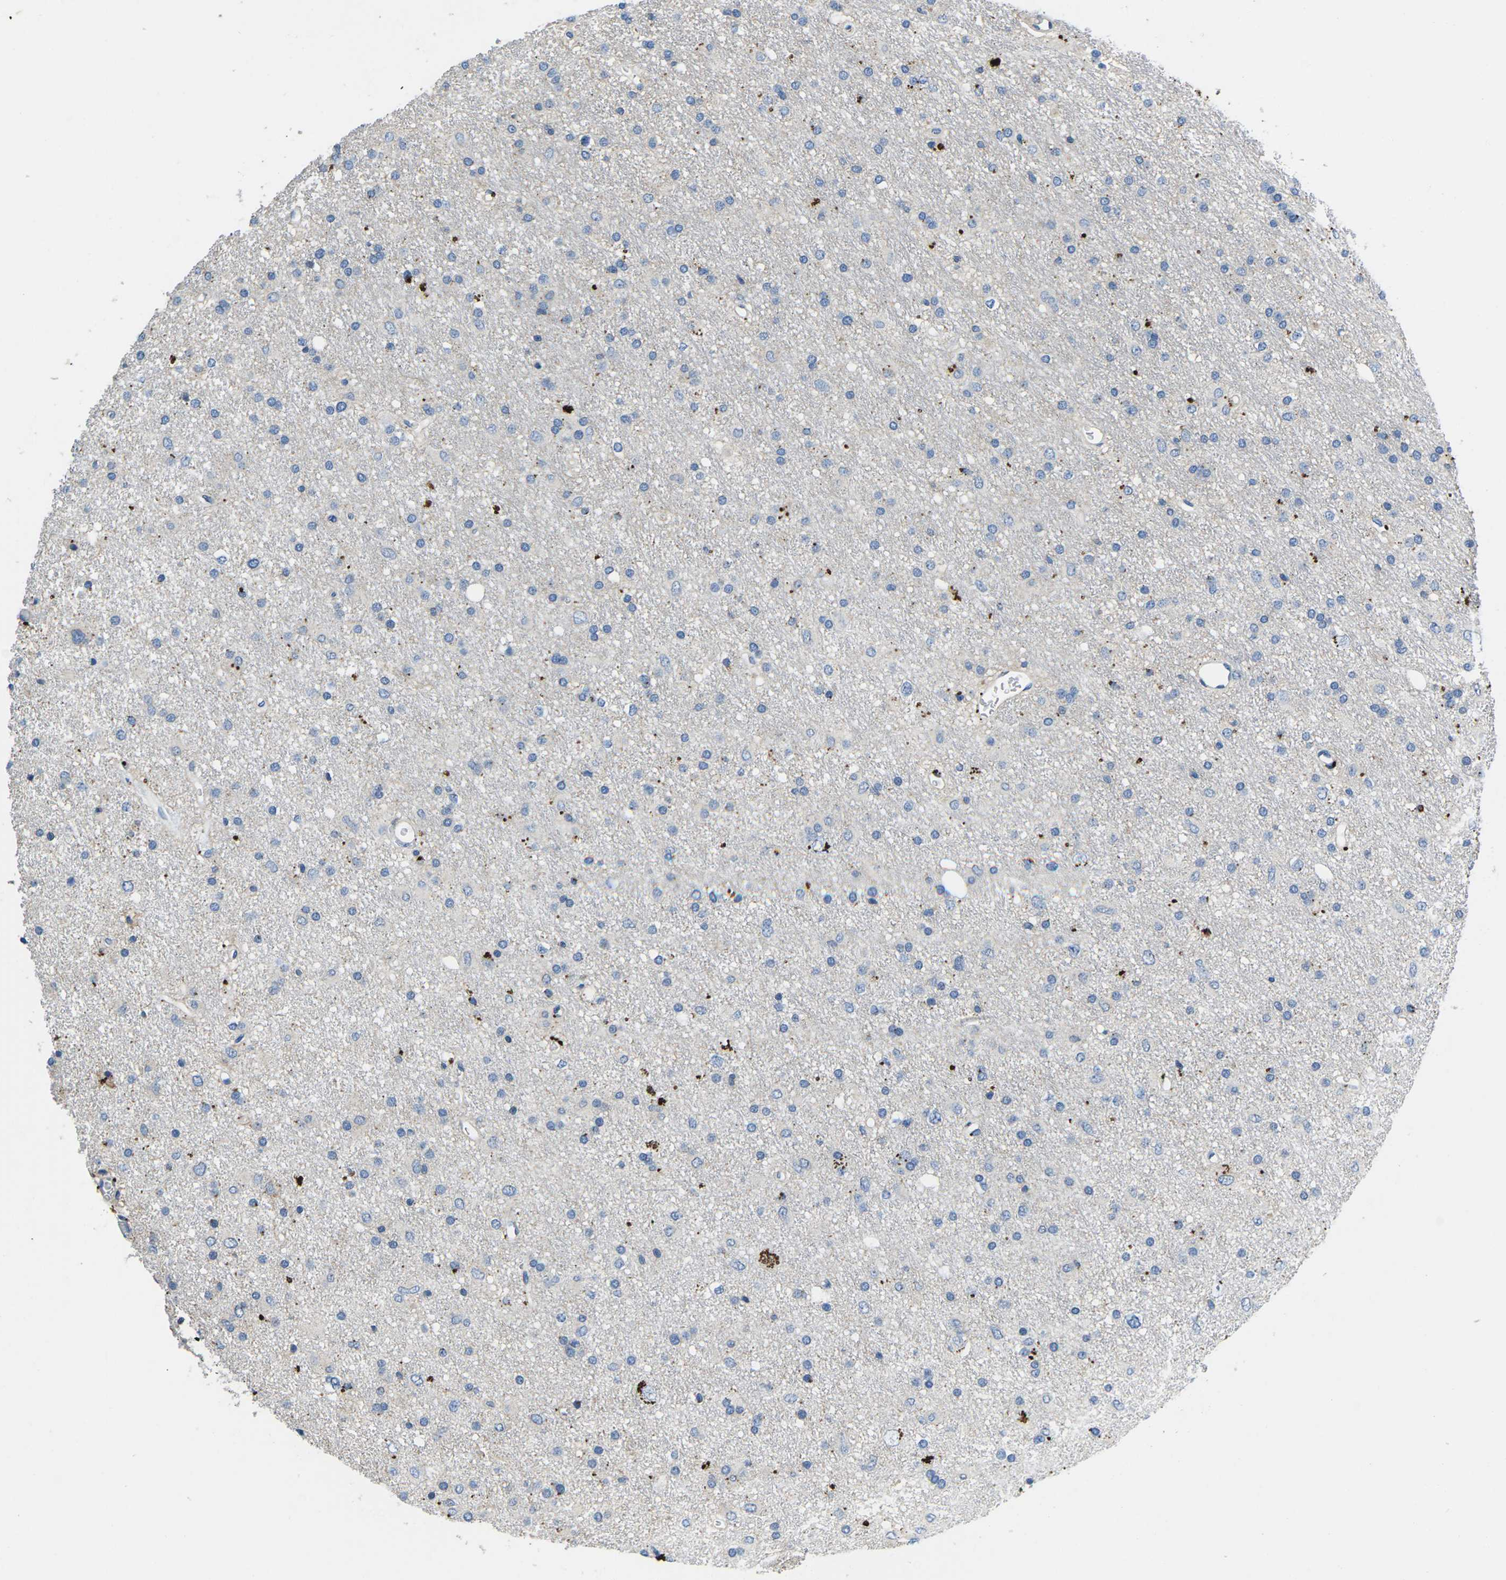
{"staining": {"intensity": "negative", "quantity": "none", "location": "none"}, "tissue": "glioma", "cell_type": "Tumor cells", "image_type": "cancer", "snomed": [{"axis": "morphology", "description": "Glioma, malignant, Low grade"}, {"axis": "topography", "description": "Brain"}], "caption": "Immunohistochemical staining of glioma exhibits no significant expression in tumor cells. (Stains: DAB (3,3'-diaminobenzidine) IHC with hematoxylin counter stain, Microscopy: brightfield microscopy at high magnification).", "gene": "PDCD6IP", "patient": {"sex": "male", "age": 77}}